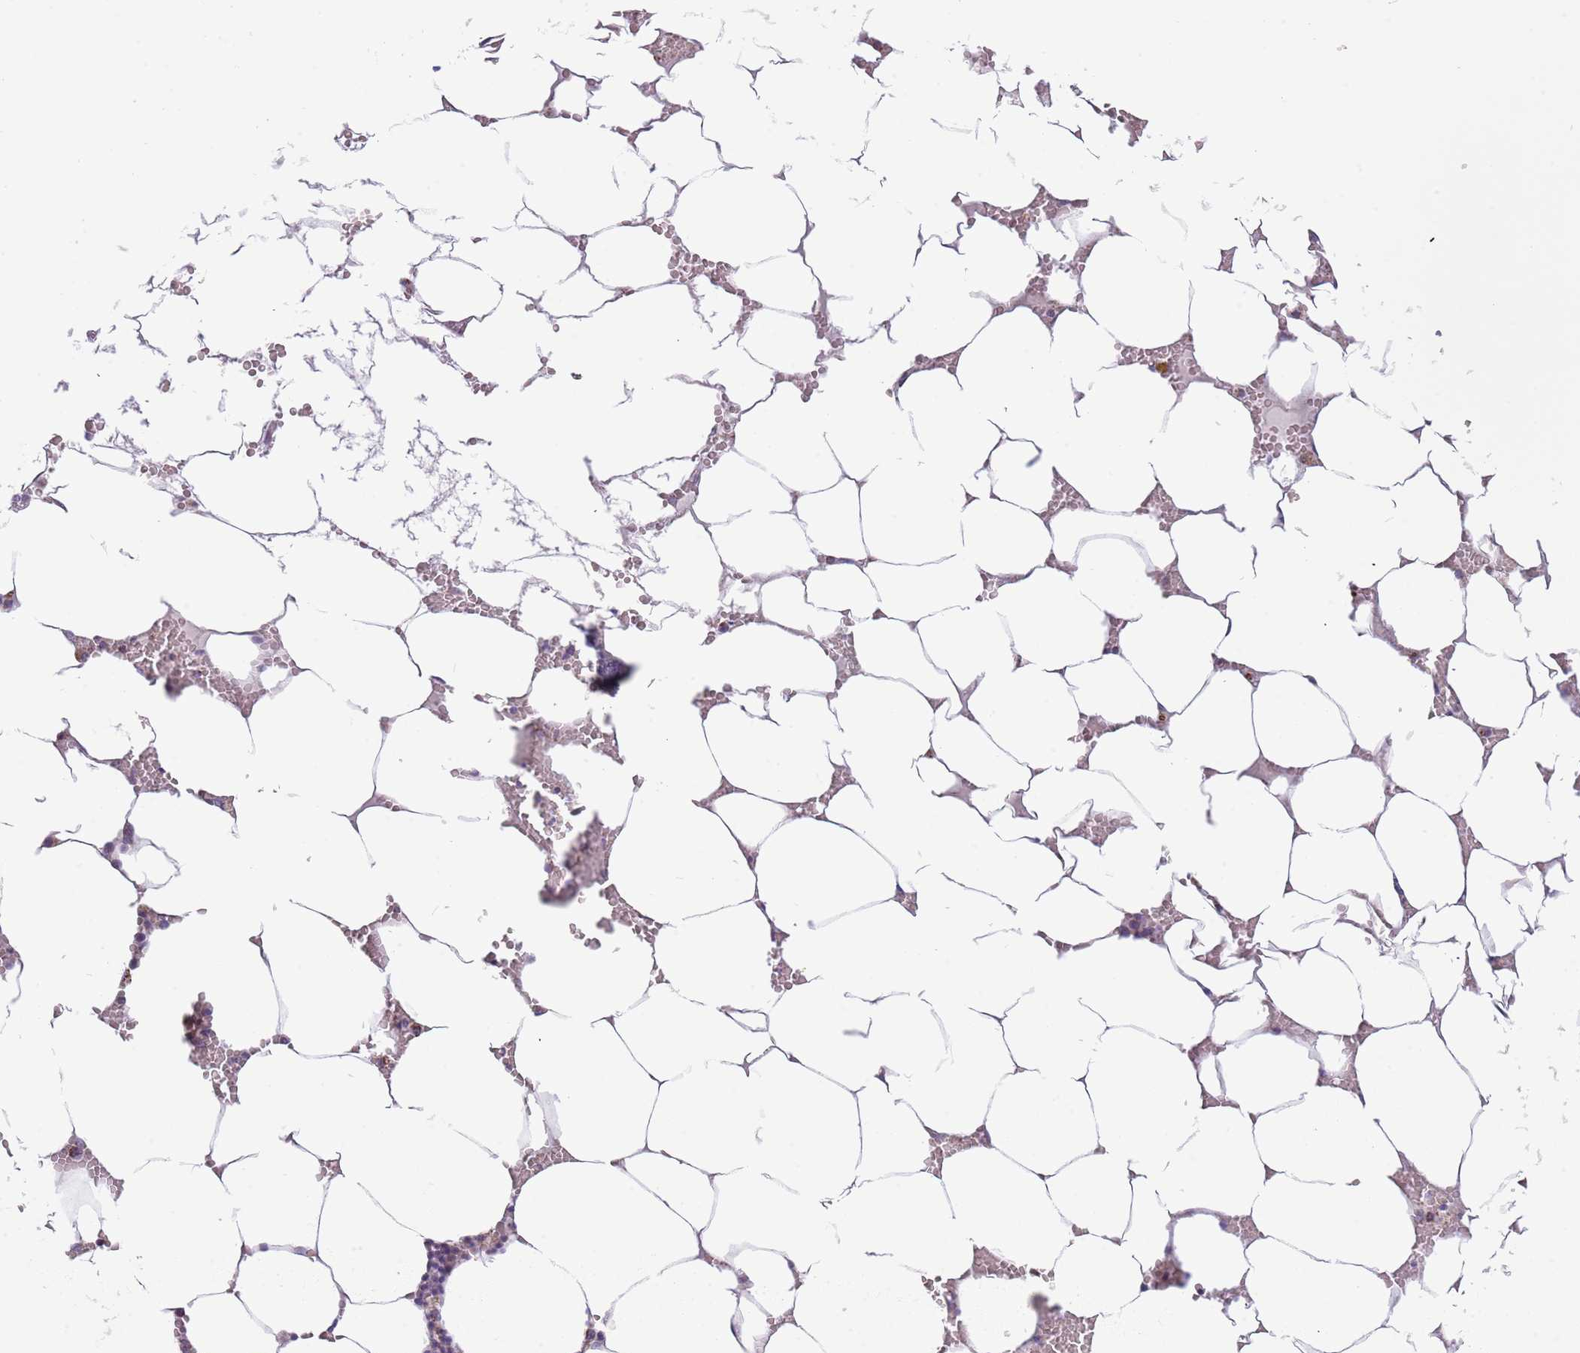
{"staining": {"intensity": "negative", "quantity": "none", "location": "none"}, "tissue": "bone marrow", "cell_type": "Hematopoietic cells", "image_type": "normal", "snomed": [{"axis": "morphology", "description": "Normal tissue, NOS"}, {"axis": "topography", "description": "Bone marrow"}], "caption": "Protein analysis of benign bone marrow demonstrates no significant expression in hematopoietic cells. The staining was performed using DAB to visualize the protein expression in brown, while the nuclei were stained in blue with hematoxylin (Magnification: 20x).", "gene": "LHX6", "patient": {"sex": "male", "age": 70}}